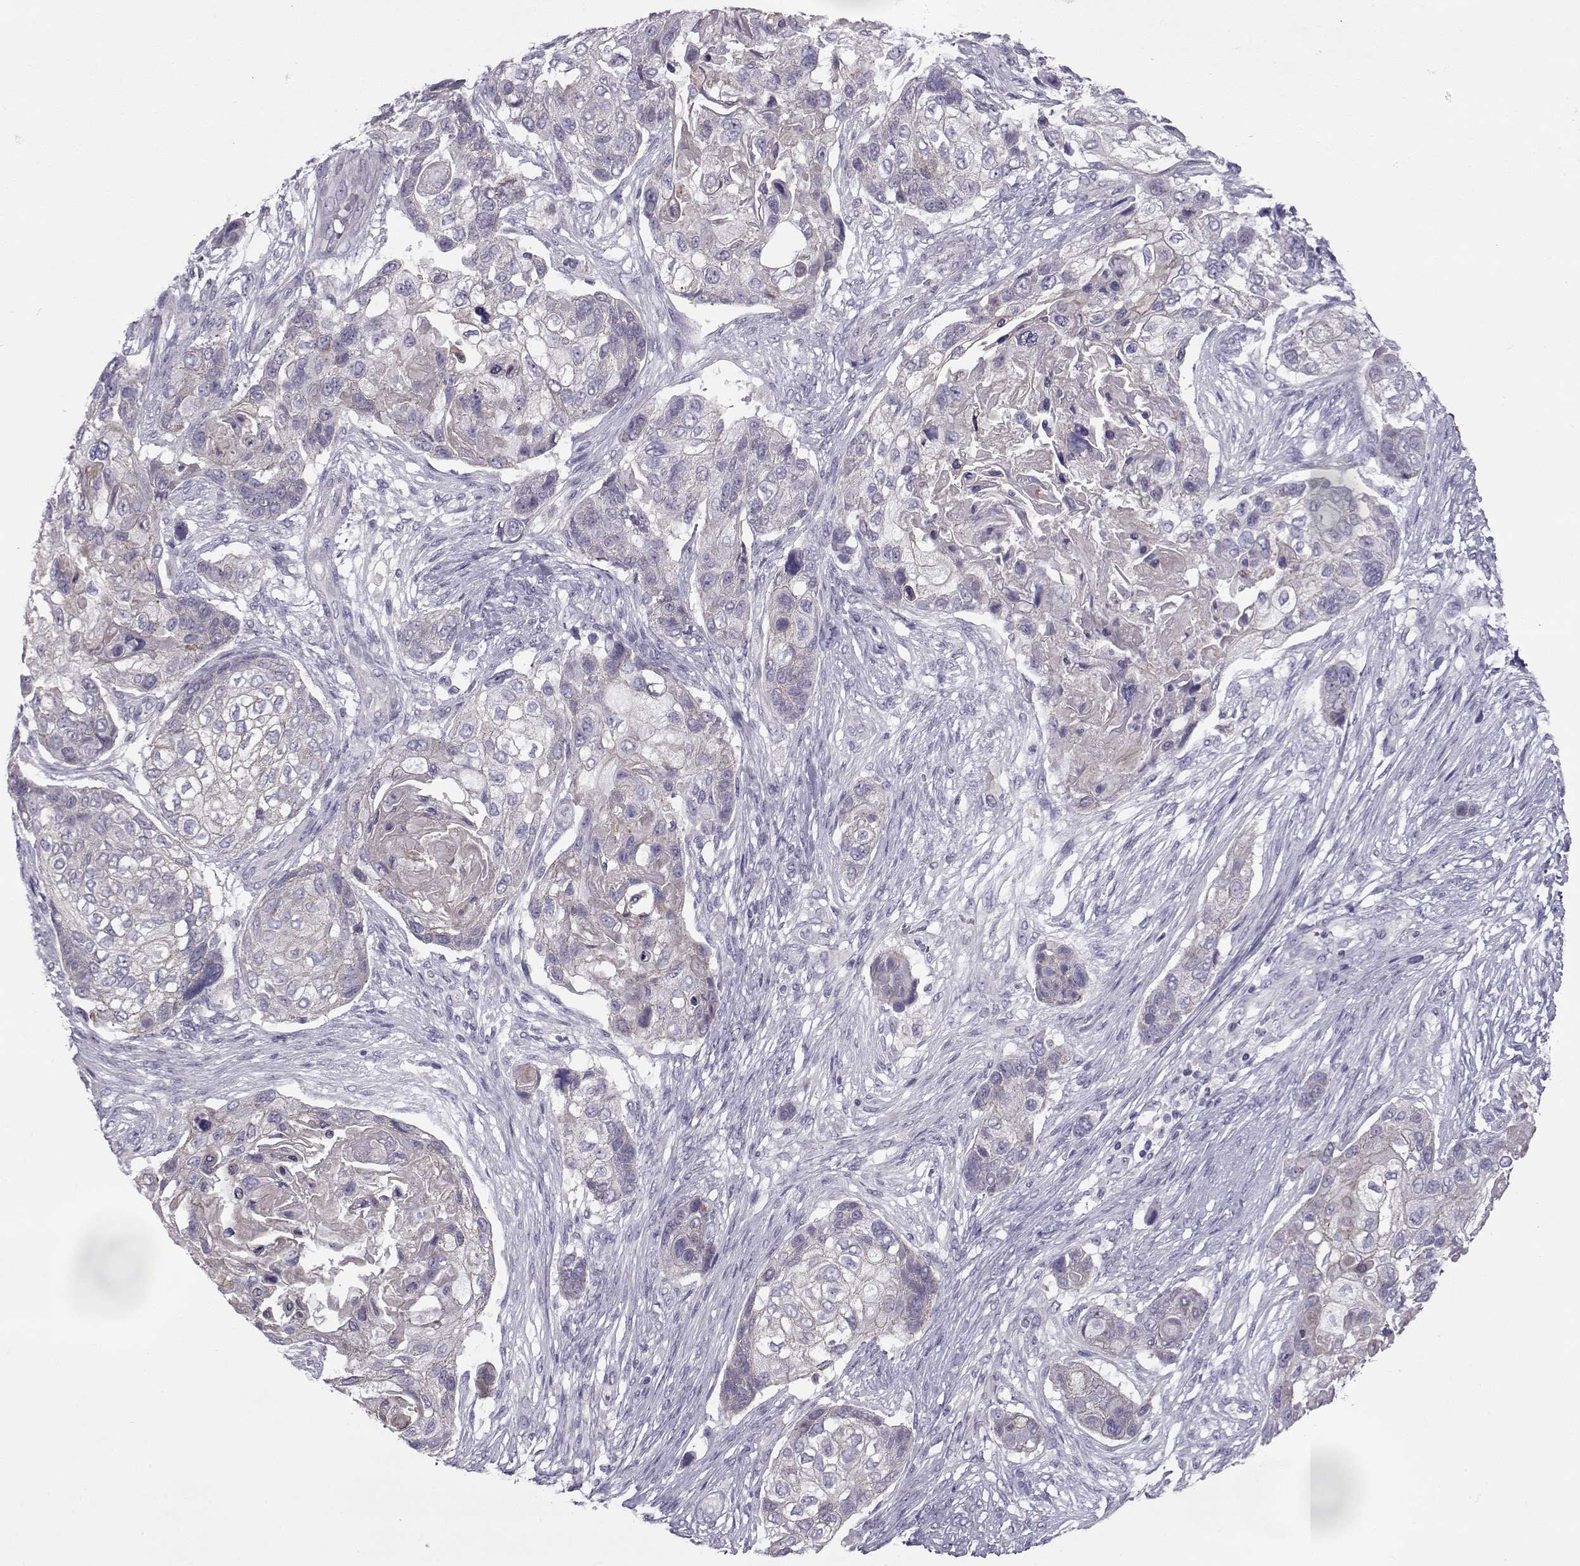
{"staining": {"intensity": "negative", "quantity": "none", "location": "none"}, "tissue": "lung cancer", "cell_type": "Tumor cells", "image_type": "cancer", "snomed": [{"axis": "morphology", "description": "Squamous cell carcinoma, NOS"}, {"axis": "topography", "description": "Lung"}], "caption": "An immunohistochemistry (IHC) histopathology image of squamous cell carcinoma (lung) is shown. There is no staining in tumor cells of squamous cell carcinoma (lung). (DAB (3,3'-diaminobenzidine) immunohistochemistry (IHC), high magnification).", "gene": "GRK1", "patient": {"sex": "male", "age": 69}}